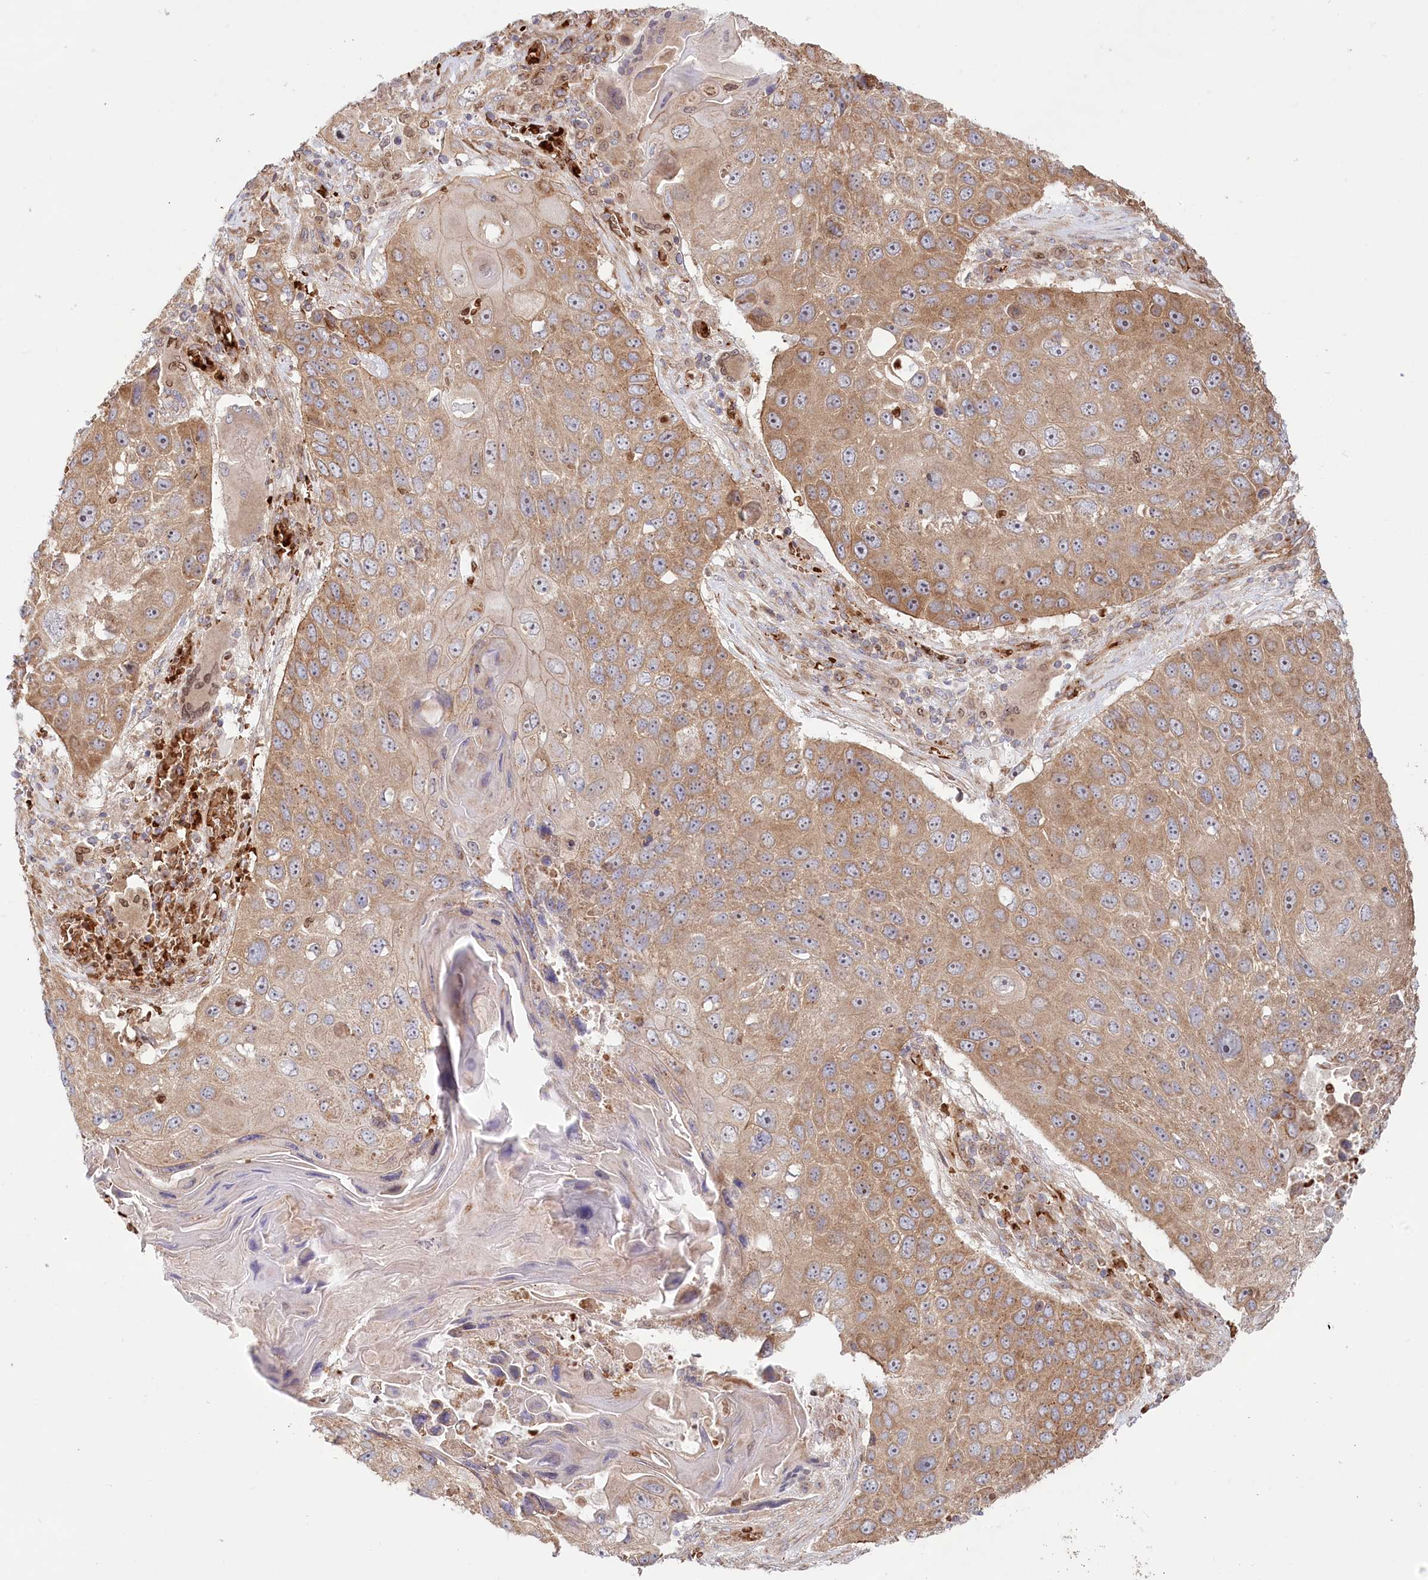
{"staining": {"intensity": "moderate", "quantity": ">75%", "location": "cytoplasmic/membranous"}, "tissue": "lung cancer", "cell_type": "Tumor cells", "image_type": "cancer", "snomed": [{"axis": "morphology", "description": "Squamous cell carcinoma, NOS"}, {"axis": "topography", "description": "Lung"}], "caption": "A histopathology image showing moderate cytoplasmic/membranous staining in approximately >75% of tumor cells in squamous cell carcinoma (lung), as visualized by brown immunohistochemical staining.", "gene": "COMMD3", "patient": {"sex": "male", "age": 61}}